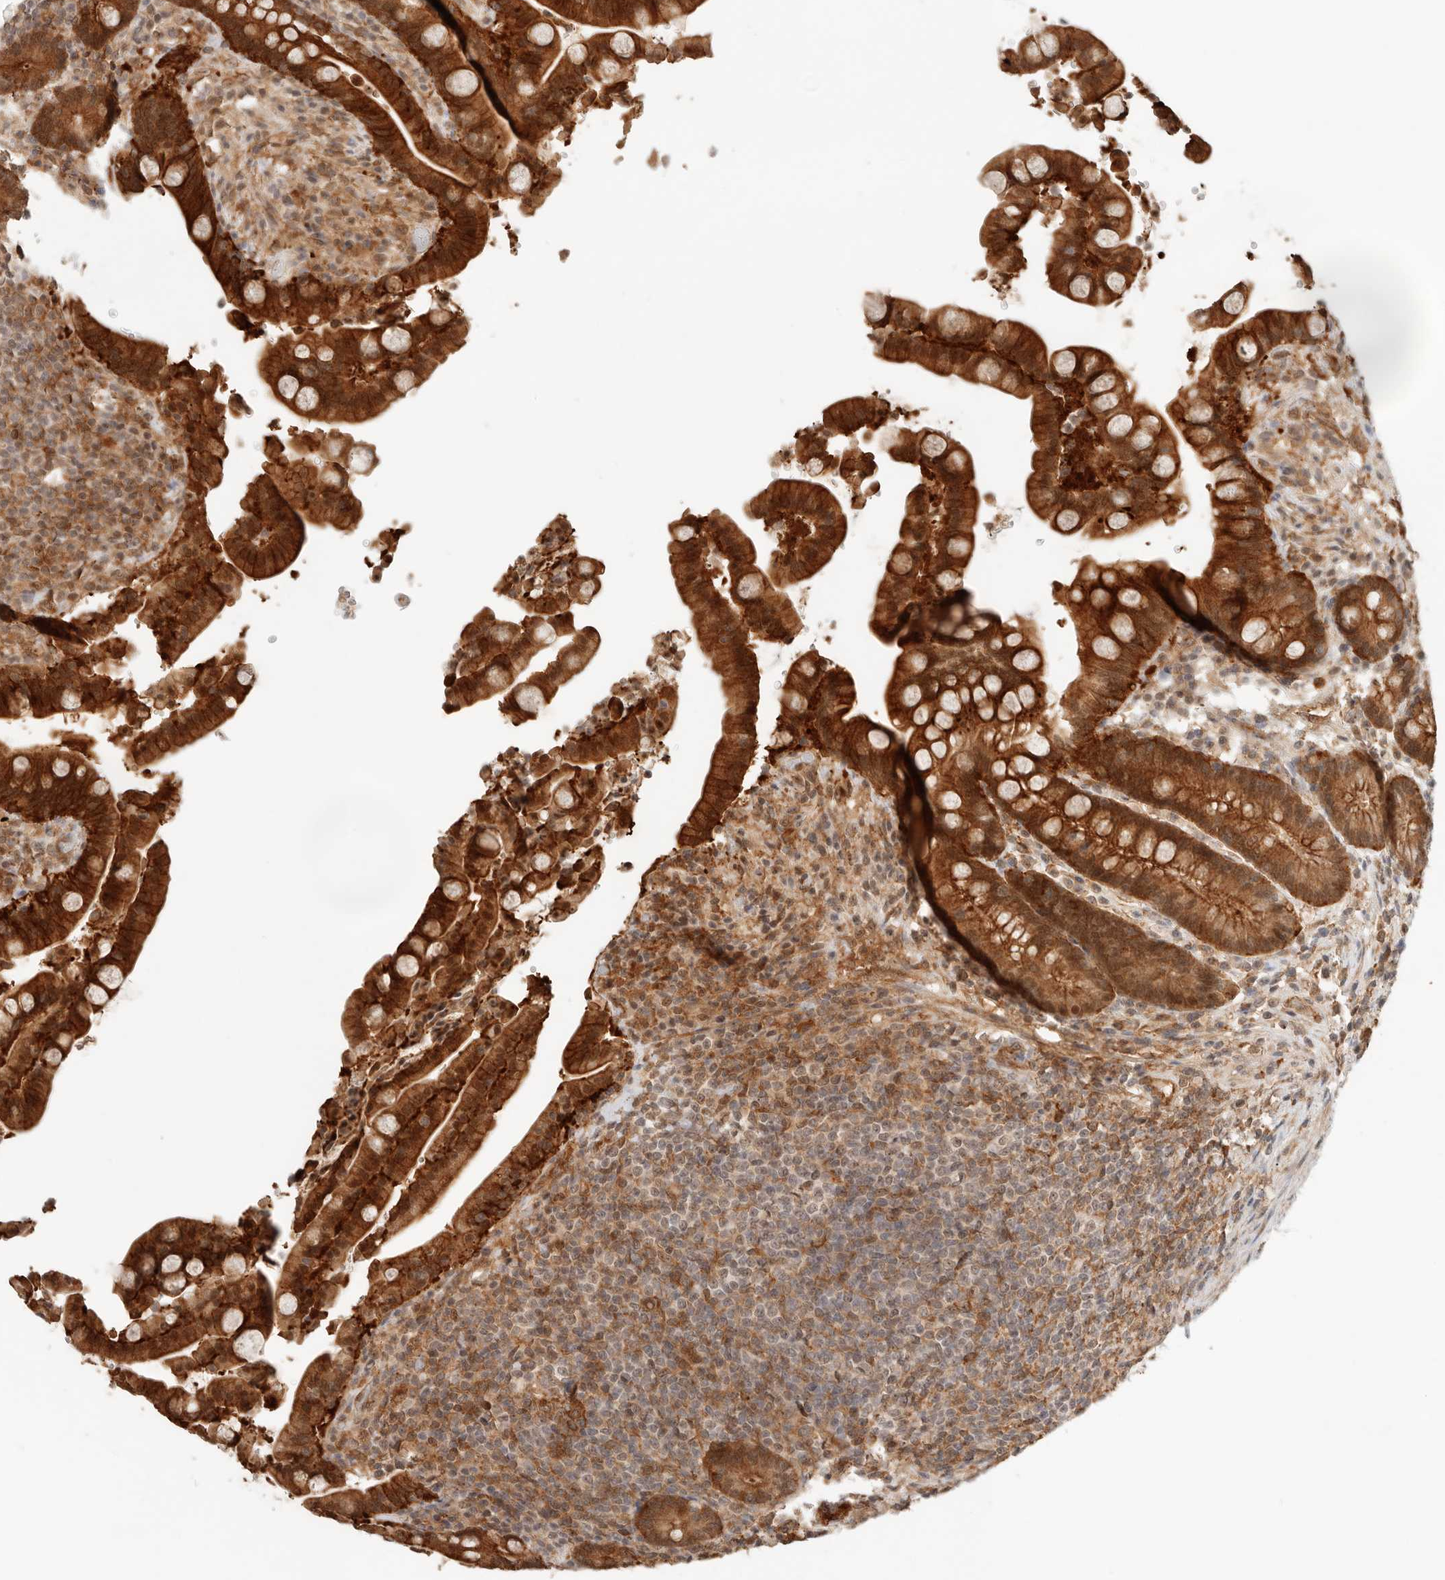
{"staining": {"intensity": "moderate", "quantity": ">75%", "location": "cytoplasmic/membranous,nuclear"}, "tissue": "colon", "cell_type": "Endothelial cells", "image_type": "normal", "snomed": [{"axis": "morphology", "description": "Normal tissue, NOS"}, {"axis": "topography", "description": "Colon"}], "caption": "Immunohistochemical staining of benign colon displays >75% levels of moderate cytoplasmic/membranous,nuclear protein positivity in about >75% of endothelial cells.", "gene": "HEXD", "patient": {"sex": "male", "age": 73}}